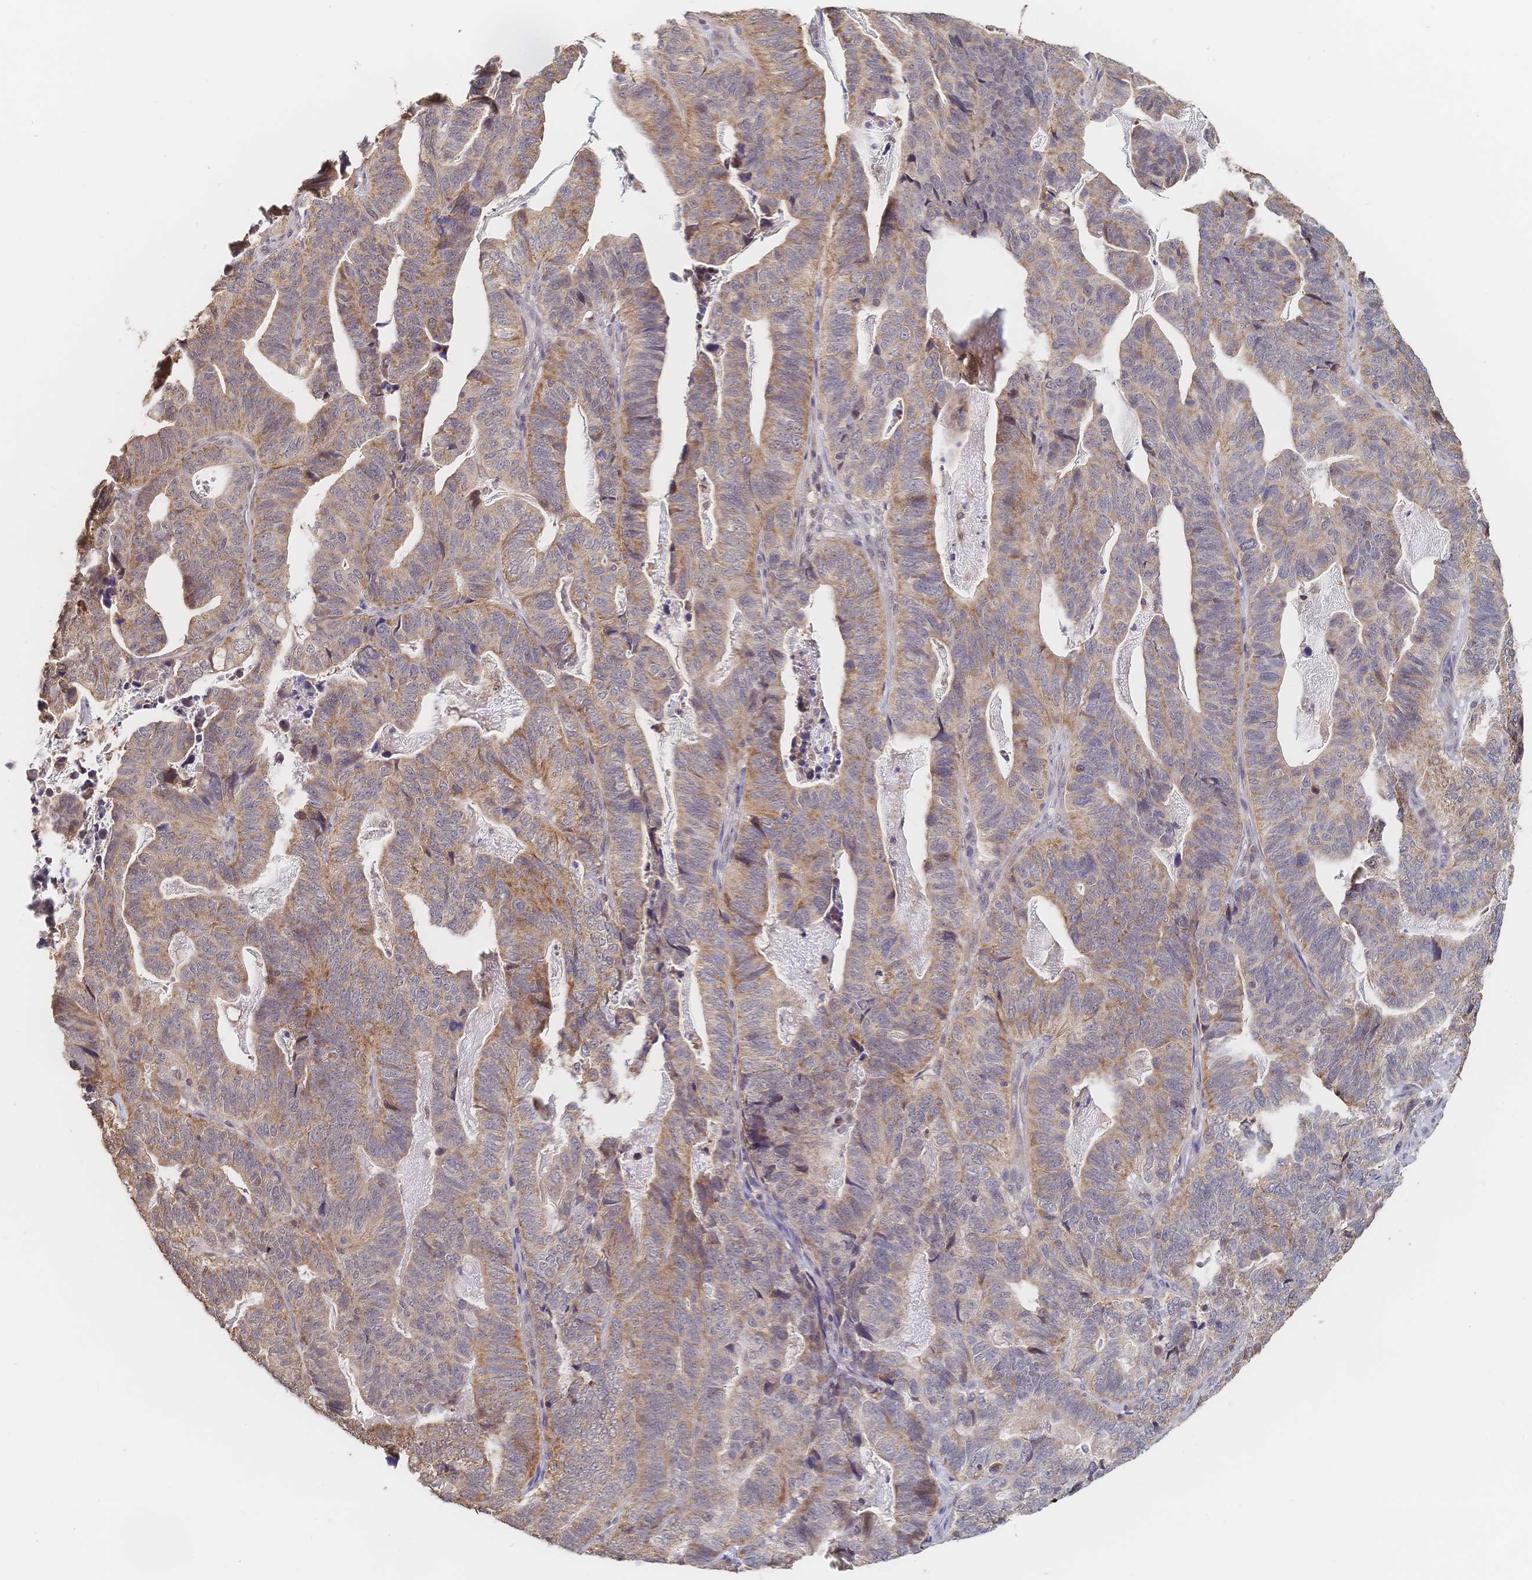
{"staining": {"intensity": "moderate", "quantity": "25%-75%", "location": "cytoplasmic/membranous"}, "tissue": "stomach cancer", "cell_type": "Tumor cells", "image_type": "cancer", "snomed": [{"axis": "morphology", "description": "Adenocarcinoma, NOS"}, {"axis": "topography", "description": "Stomach, upper"}], "caption": "High-power microscopy captured an immunohistochemistry micrograph of adenocarcinoma (stomach), revealing moderate cytoplasmic/membranous staining in approximately 25%-75% of tumor cells.", "gene": "LRP5", "patient": {"sex": "female", "age": 67}}